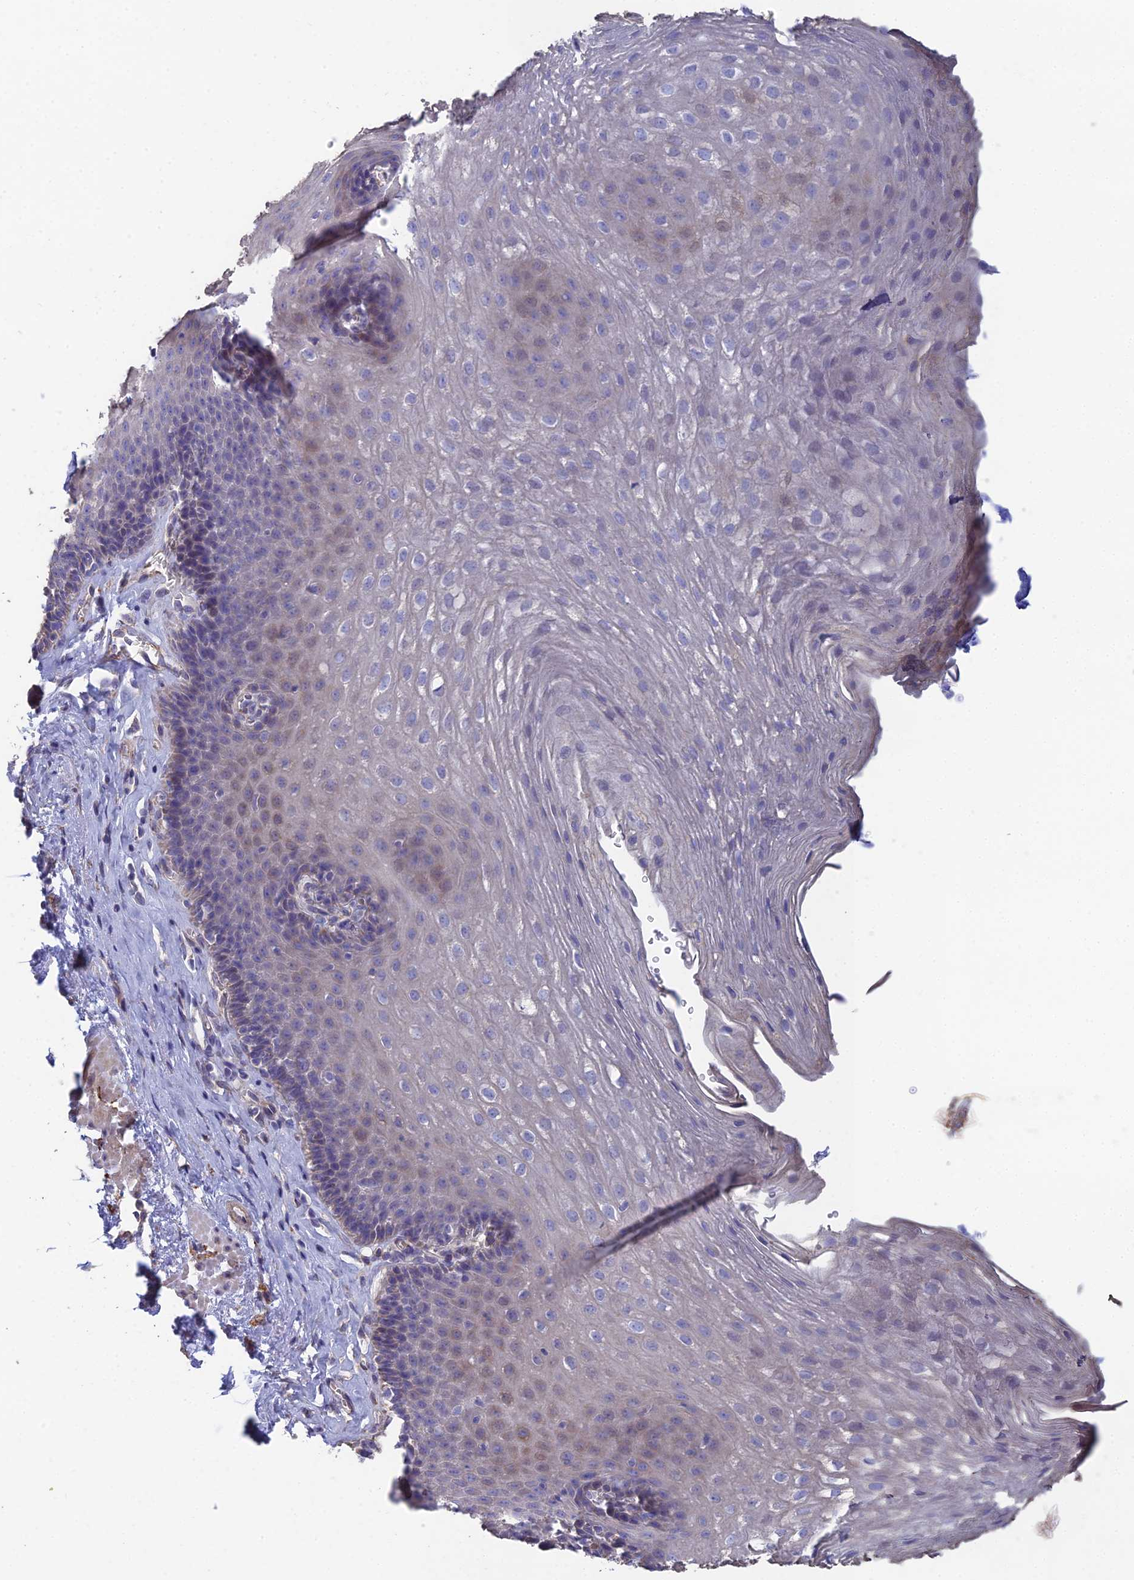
{"staining": {"intensity": "weak", "quantity": "<25%", "location": "cytoplasmic/membranous"}, "tissue": "esophagus", "cell_type": "Squamous epithelial cells", "image_type": "normal", "snomed": [{"axis": "morphology", "description": "Normal tissue, NOS"}, {"axis": "topography", "description": "Esophagus"}], "caption": "Immunohistochemistry (IHC) of benign human esophagus reveals no staining in squamous epithelial cells. Nuclei are stained in blue.", "gene": "PCDHA5", "patient": {"sex": "female", "age": 66}}